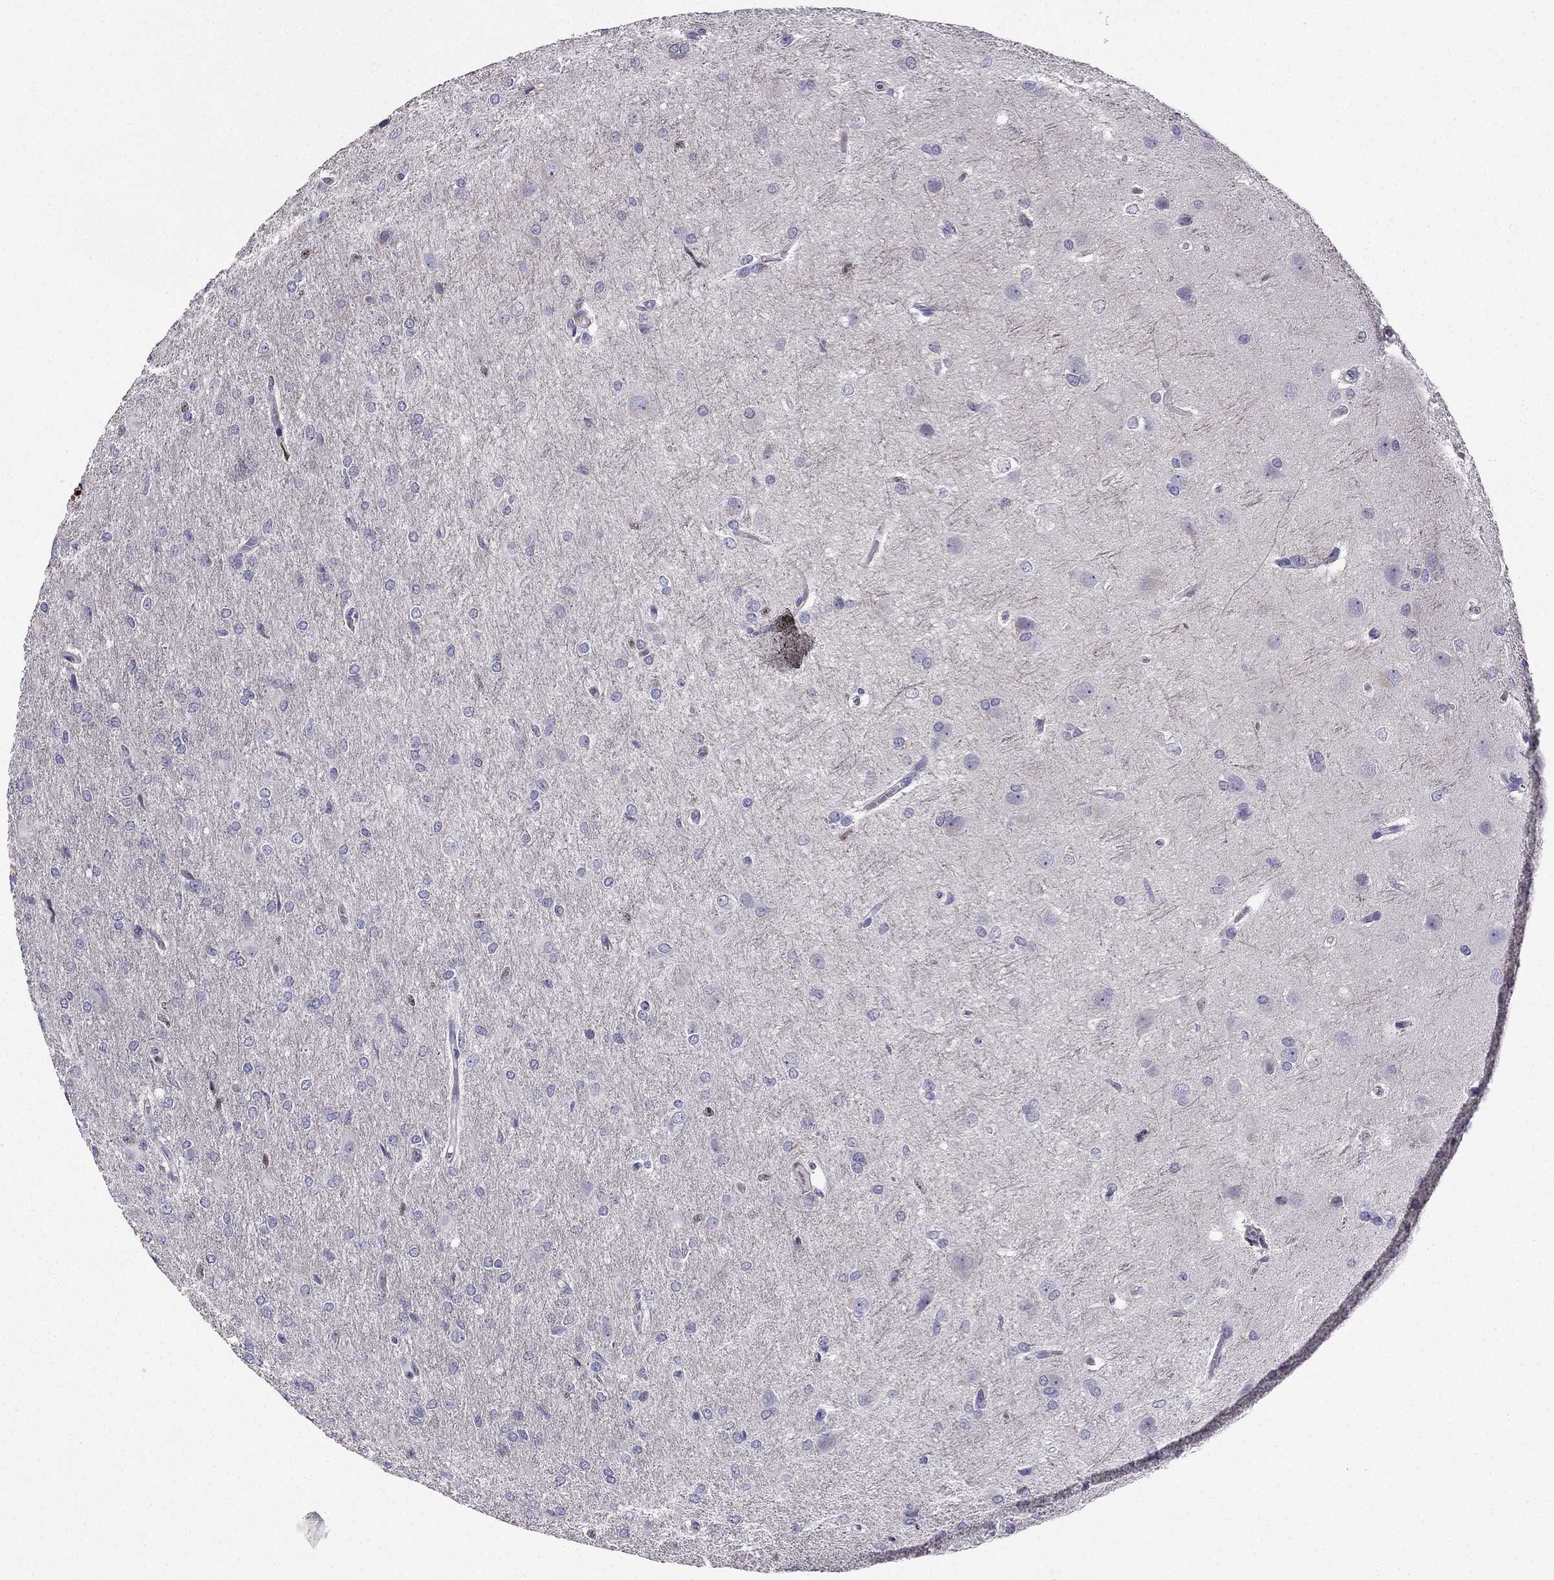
{"staining": {"intensity": "negative", "quantity": "none", "location": "none"}, "tissue": "glioma", "cell_type": "Tumor cells", "image_type": "cancer", "snomed": [{"axis": "morphology", "description": "Glioma, malignant, High grade"}, {"axis": "topography", "description": "Brain"}], "caption": "Immunohistochemistry (IHC) photomicrograph of neoplastic tissue: human glioma stained with DAB (3,3'-diaminobenzidine) demonstrates no significant protein positivity in tumor cells. Nuclei are stained in blue.", "gene": "UHRF1", "patient": {"sex": "male", "age": 68}}